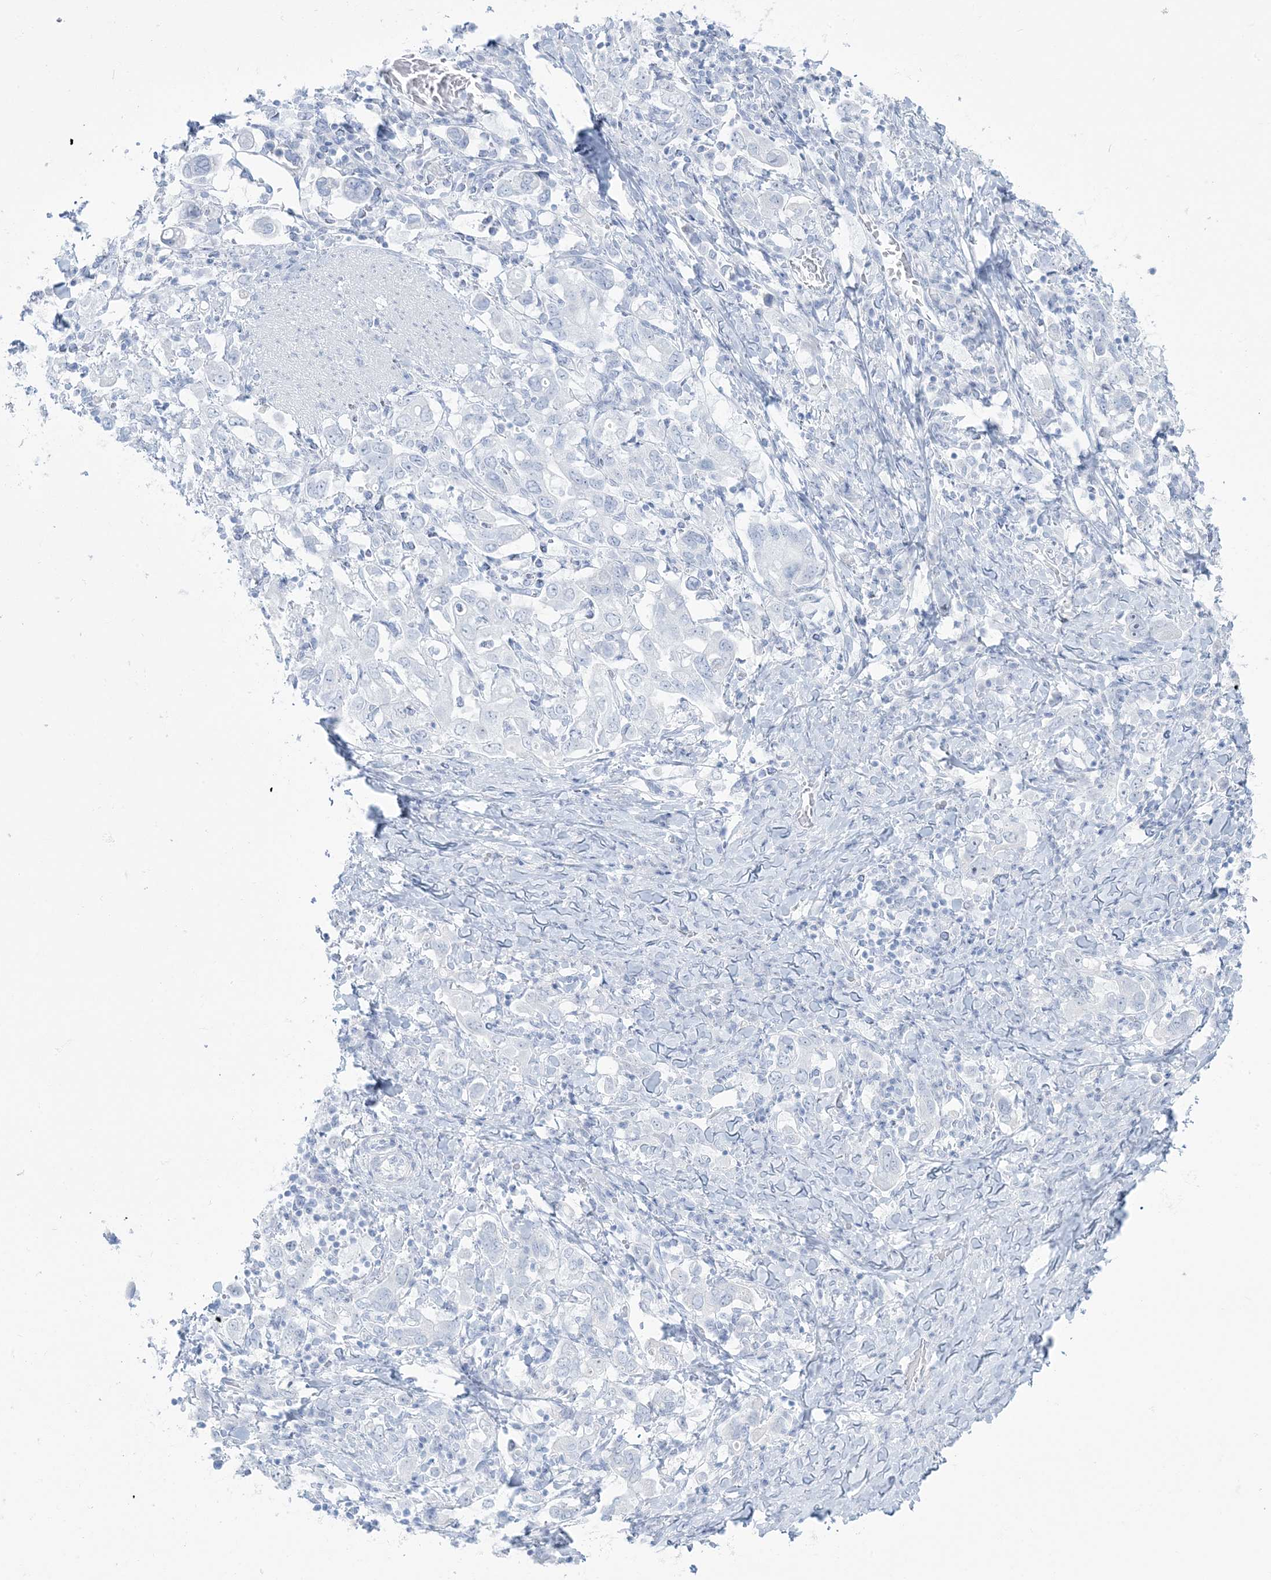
{"staining": {"intensity": "negative", "quantity": "none", "location": "none"}, "tissue": "stomach cancer", "cell_type": "Tumor cells", "image_type": "cancer", "snomed": [{"axis": "morphology", "description": "Adenocarcinoma, NOS"}, {"axis": "topography", "description": "Stomach, upper"}], "caption": "Tumor cells show no significant protein positivity in adenocarcinoma (stomach). (DAB (3,3'-diaminobenzidine) IHC with hematoxylin counter stain).", "gene": "AGXT", "patient": {"sex": "male", "age": 62}}